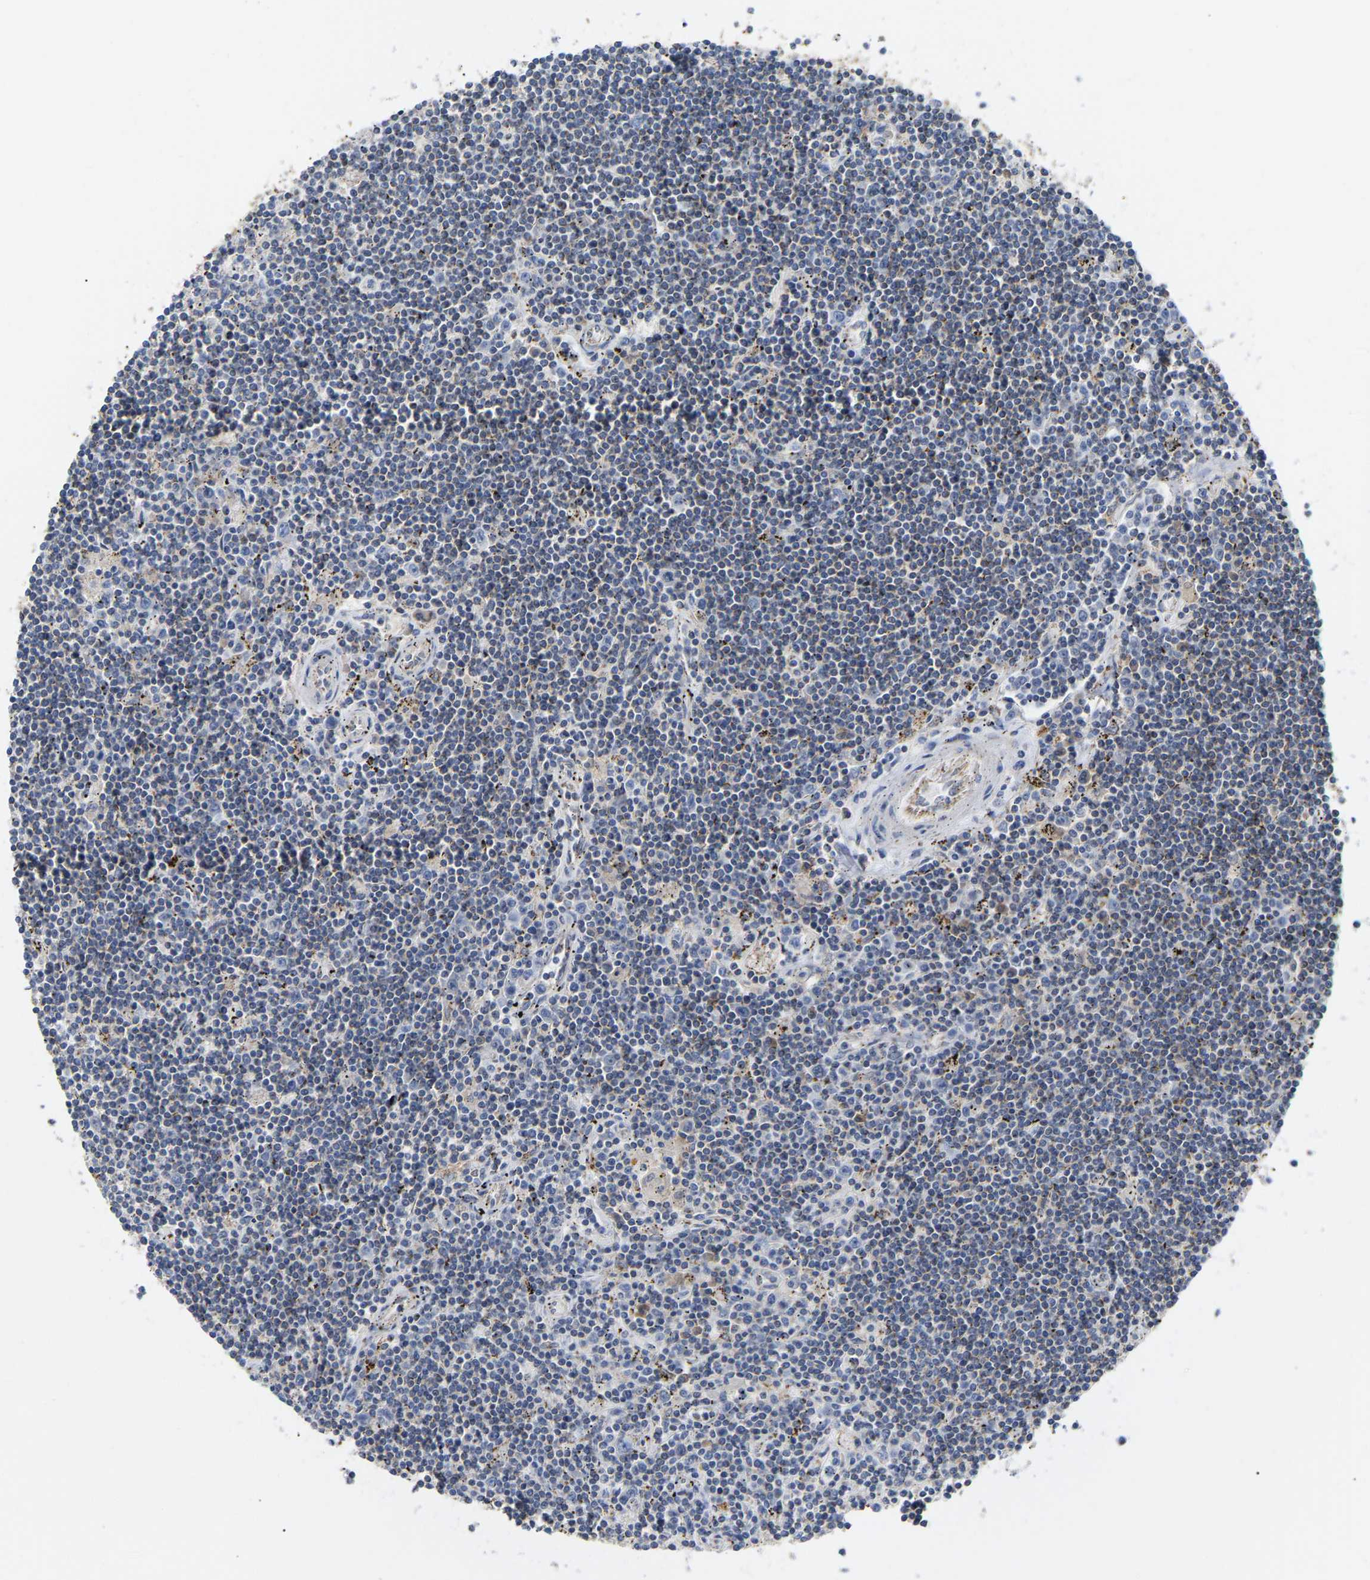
{"staining": {"intensity": "negative", "quantity": "none", "location": "none"}, "tissue": "lymphoma", "cell_type": "Tumor cells", "image_type": "cancer", "snomed": [{"axis": "morphology", "description": "Malignant lymphoma, non-Hodgkin's type, Low grade"}, {"axis": "topography", "description": "Spleen"}], "caption": "High power microscopy micrograph of an immunohistochemistry photomicrograph of lymphoma, revealing no significant staining in tumor cells. (Brightfield microscopy of DAB immunohistochemistry (IHC) at high magnification).", "gene": "HIBADH", "patient": {"sex": "male", "age": 76}}